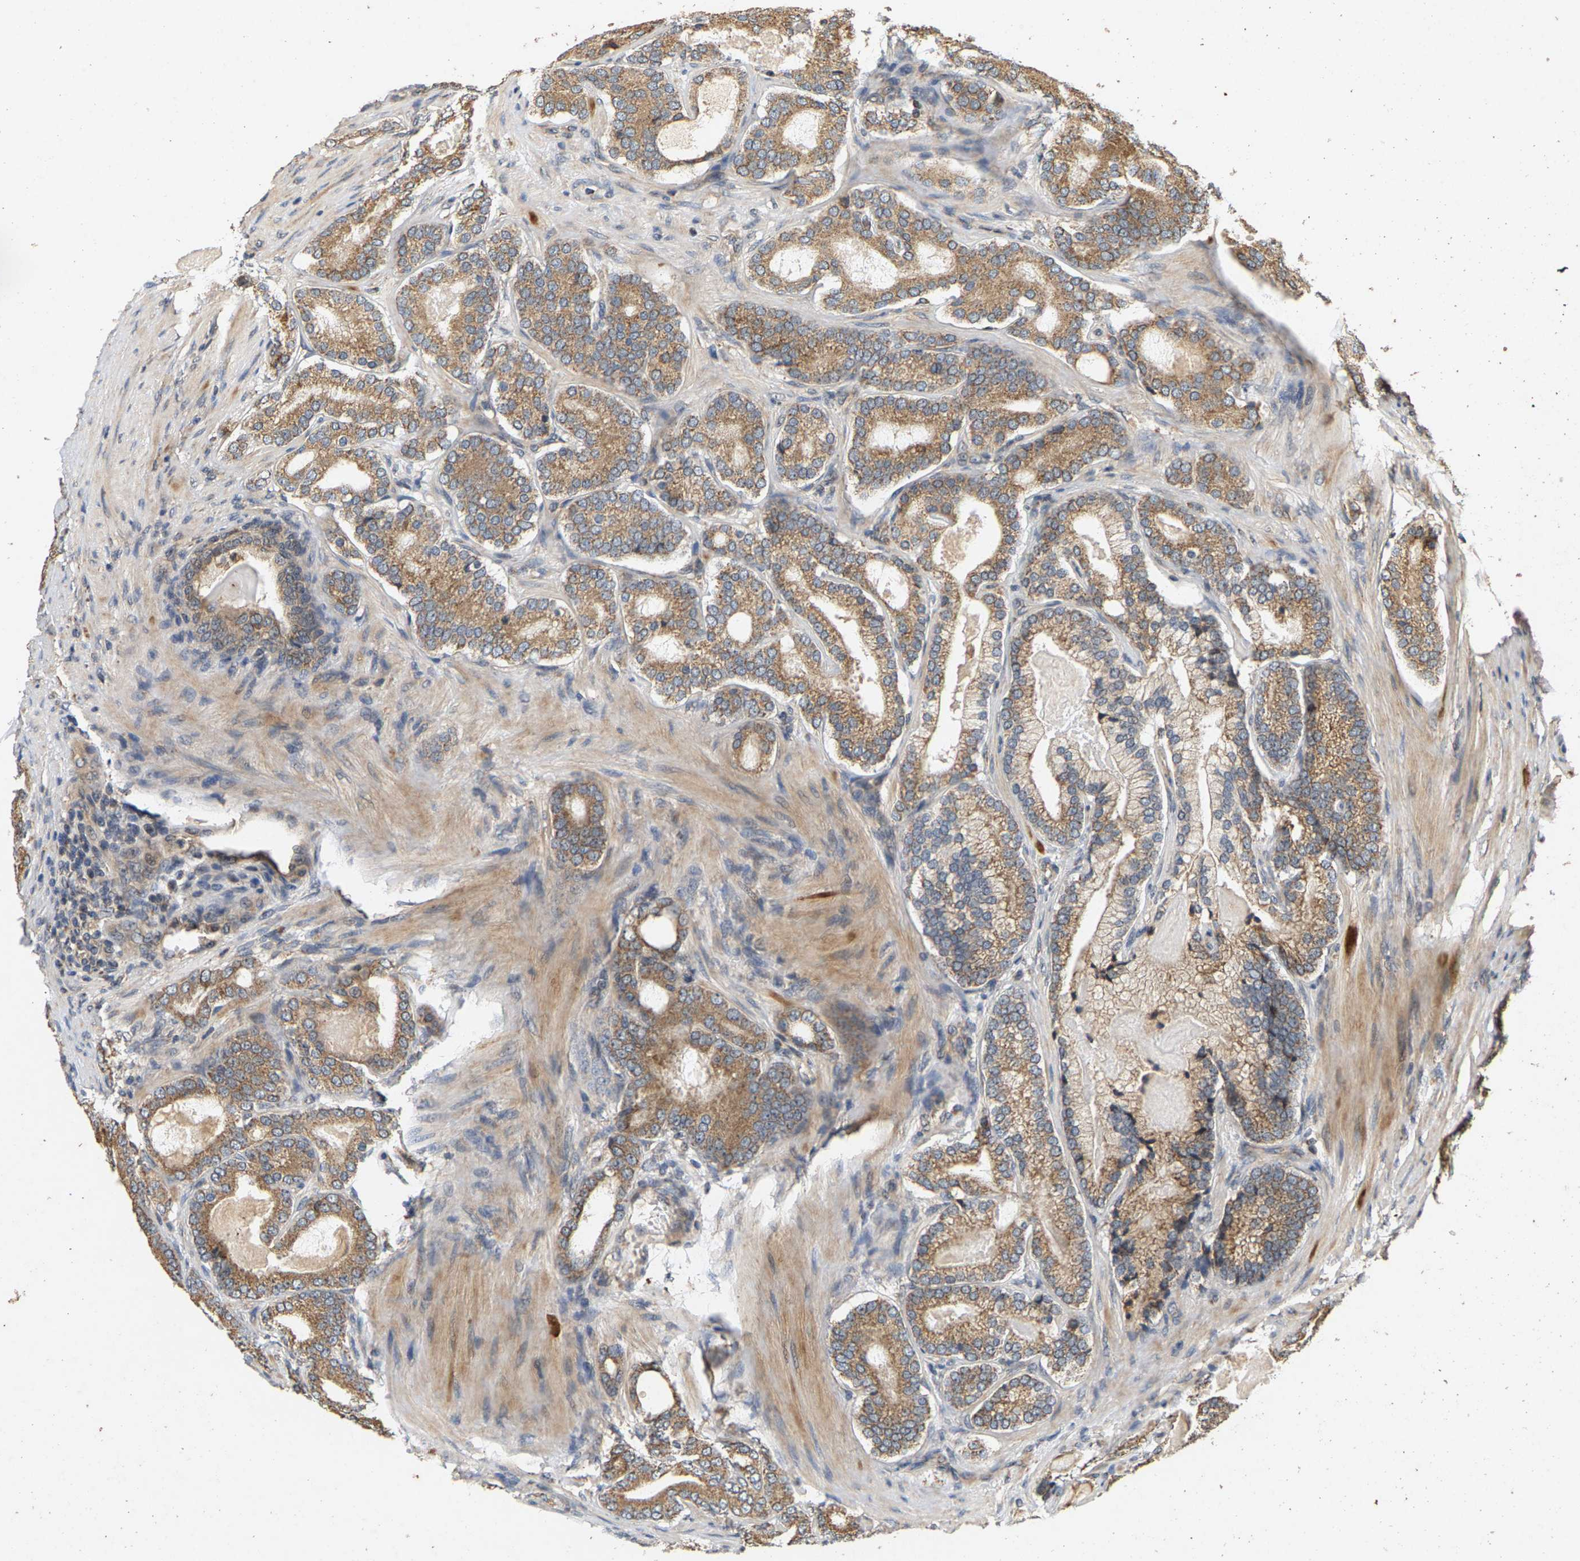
{"staining": {"intensity": "moderate", "quantity": ">75%", "location": "cytoplasmic/membranous"}, "tissue": "prostate cancer", "cell_type": "Tumor cells", "image_type": "cancer", "snomed": [{"axis": "morphology", "description": "Adenocarcinoma, High grade"}, {"axis": "topography", "description": "Prostate"}], "caption": "A micrograph showing moderate cytoplasmic/membranous expression in about >75% of tumor cells in high-grade adenocarcinoma (prostate), as visualized by brown immunohistochemical staining.", "gene": "CIDEC", "patient": {"sex": "male", "age": 60}}